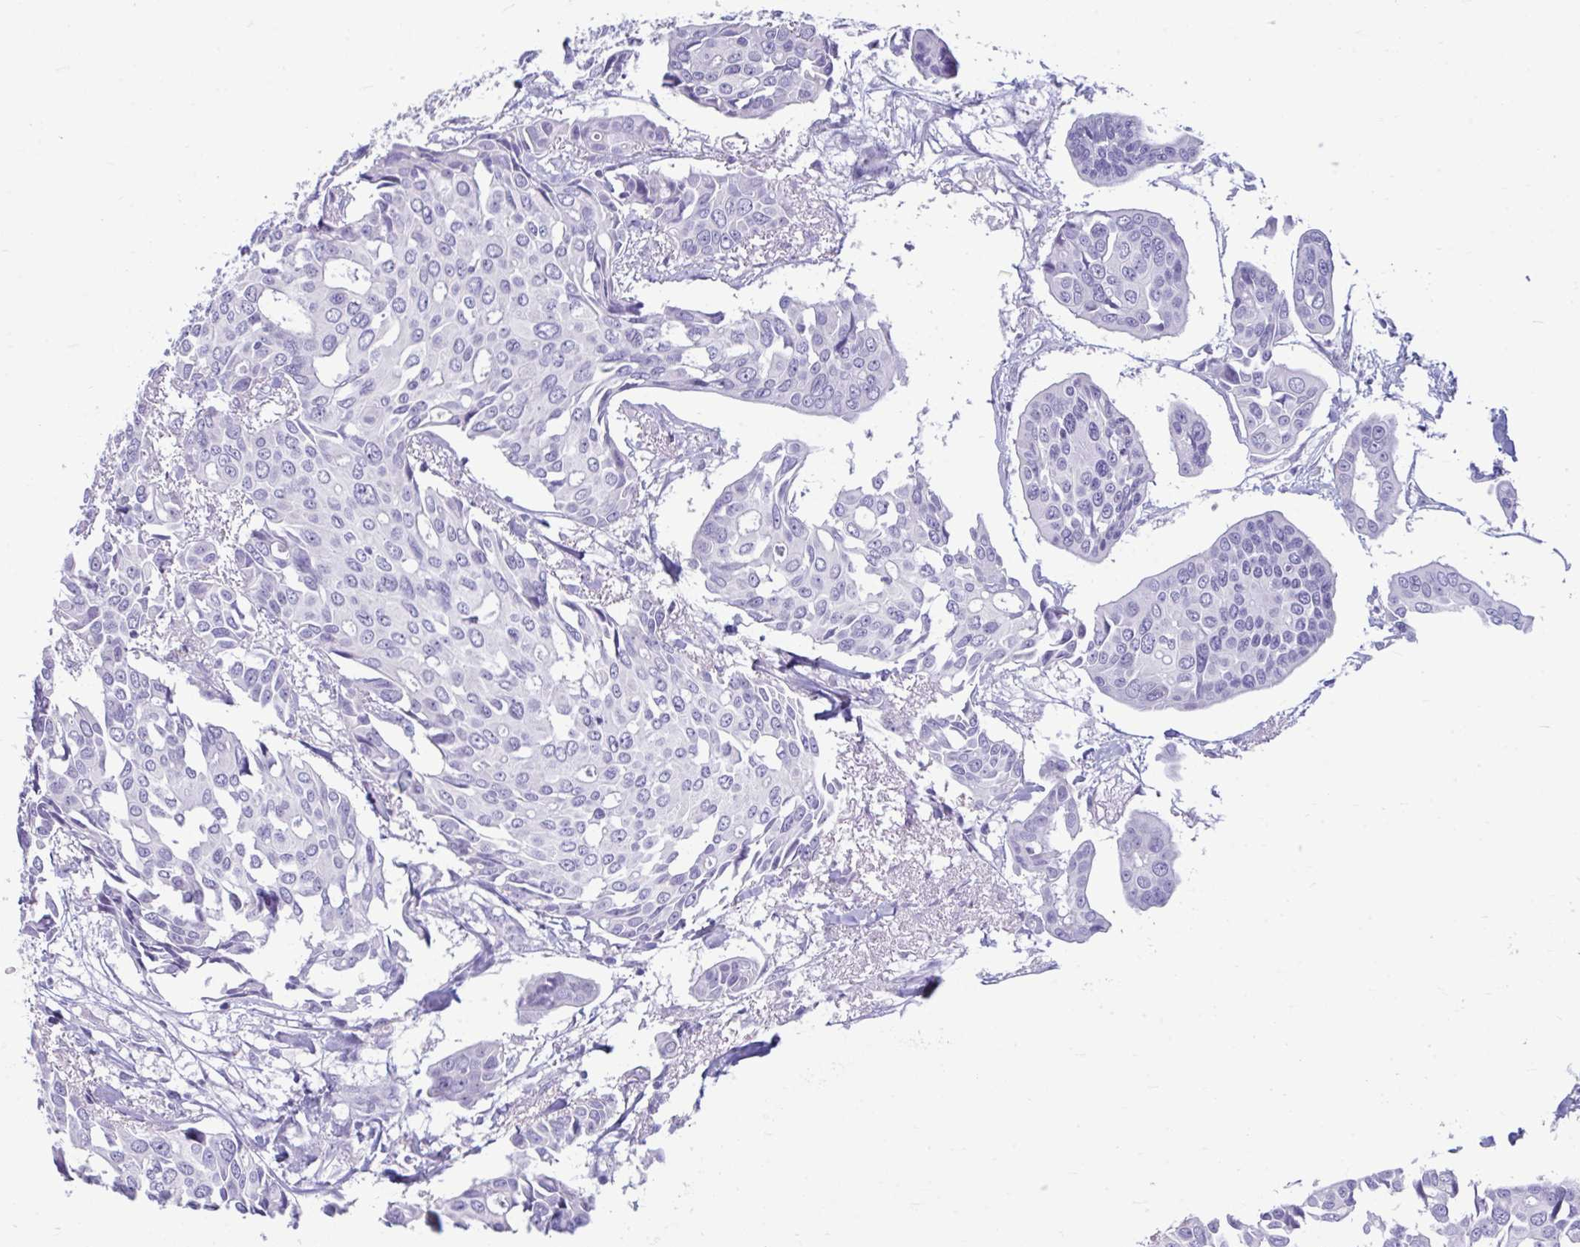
{"staining": {"intensity": "negative", "quantity": "none", "location": "none"}, "tissue": "breast cancer", "cell_type": "Tumor cells", "image_type": "cancer", "snomed": [{"axis": "morphology", "description": "Duct carcinoma"}, {"axis": "topography", "description": "Breast"}], "caption": "Histopathology image shows no protein positivity in tumor cells of breast infiltrating ductal carcinoma tissue.", "gene": "PIGZ", "patient": {"sex": "female", "age": 54}}